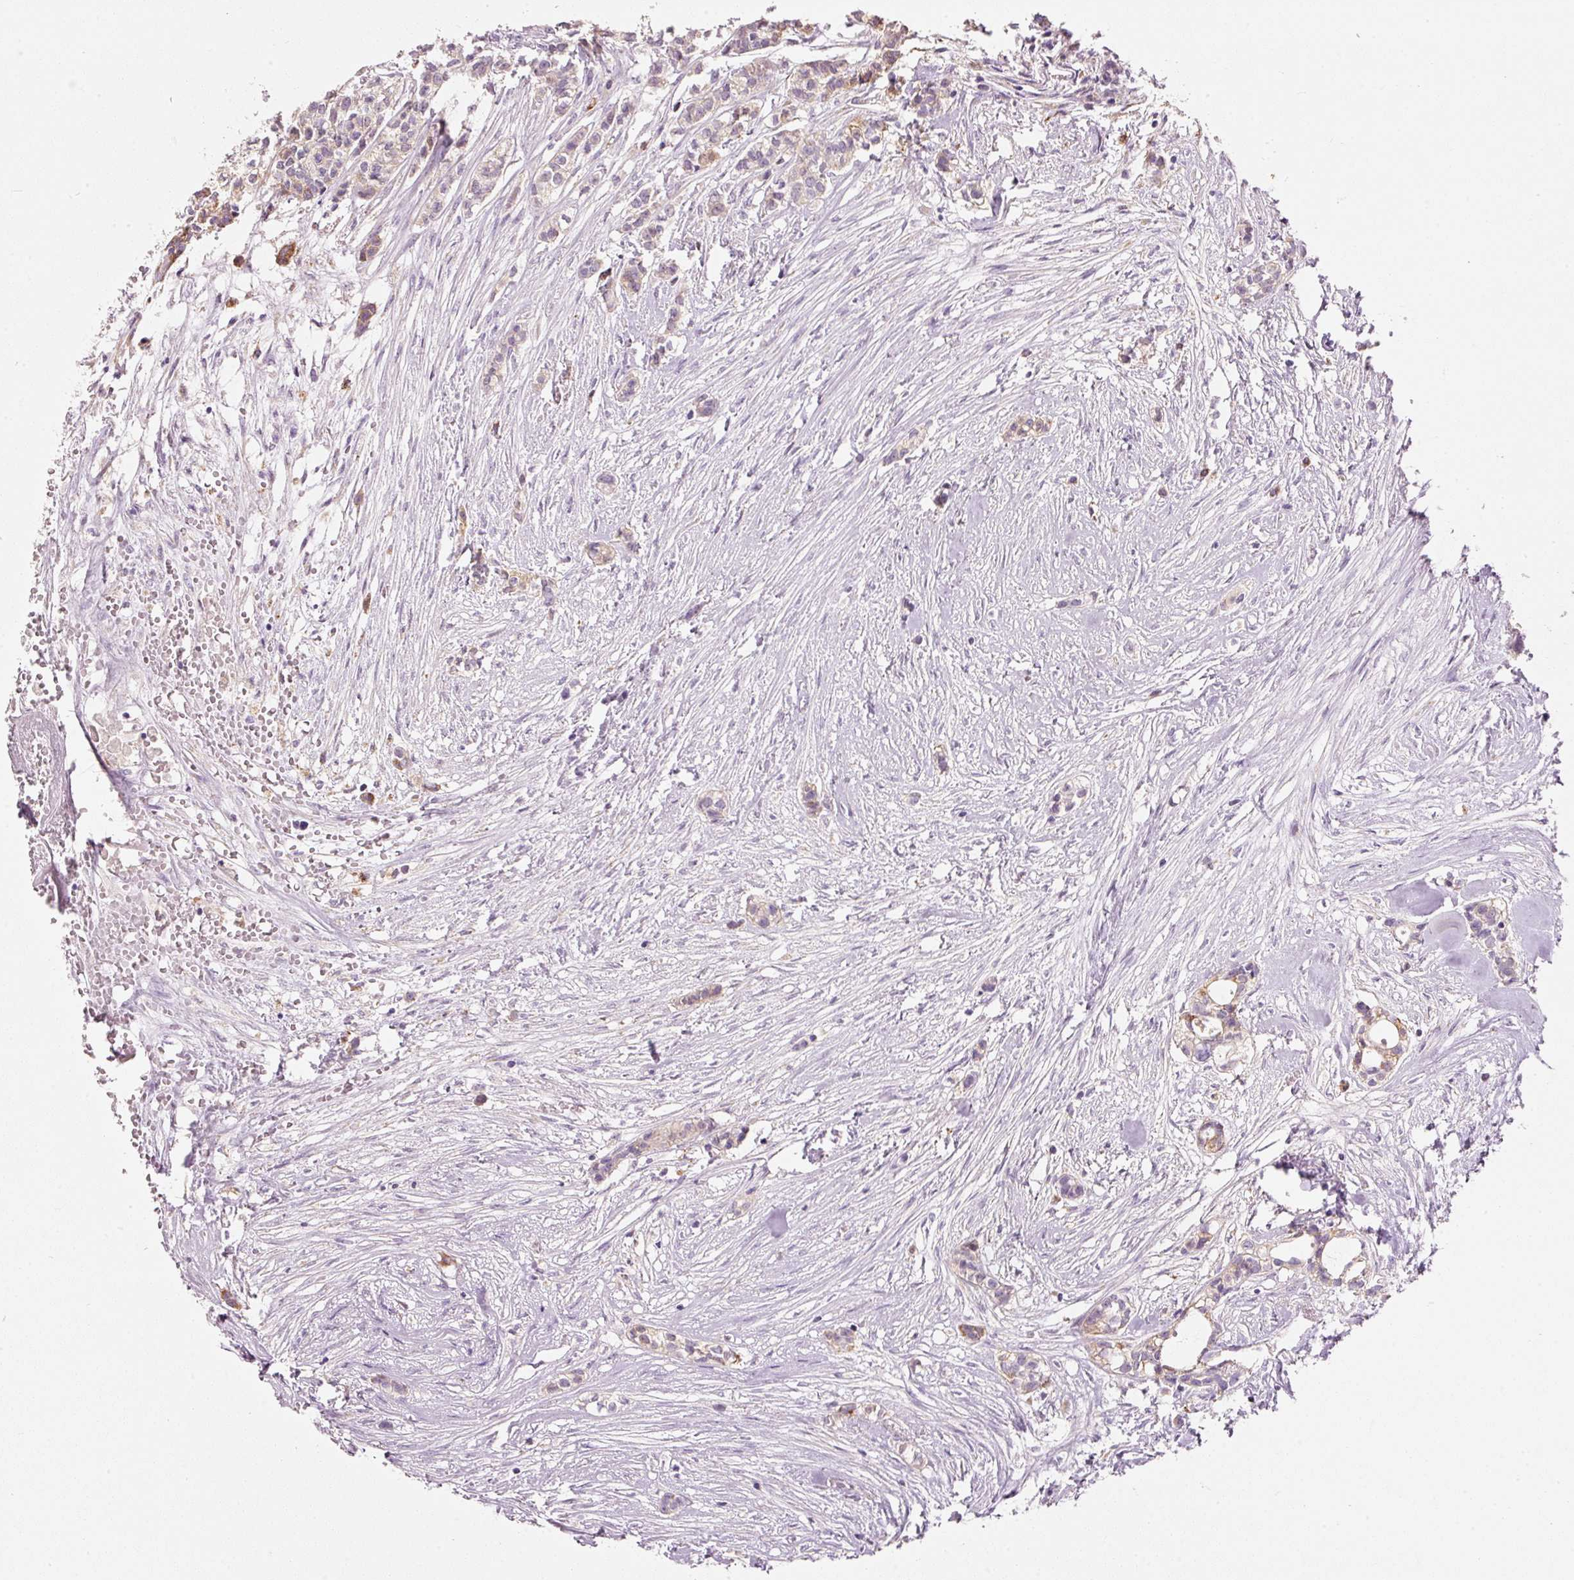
{"staining": {"intensity": "weak", "quantity": "<25%", "location": "cytoplasmic/membranous"}, "tissue": "head and neck cancer", "cell_type": "Tumor cells", "image_type": "cancer", "snomed": [{"axis": "morphology", "description": "Adenocarcinoma, NOS"}, {"axis": "topography", "description": "Head-Neck"}], "caption": "Tumor cells are negative for protein expression in human adenocarcinoma (head and neck).", "gene": "MTHFD2", "patient": {"sex": "male", "age": 81}}